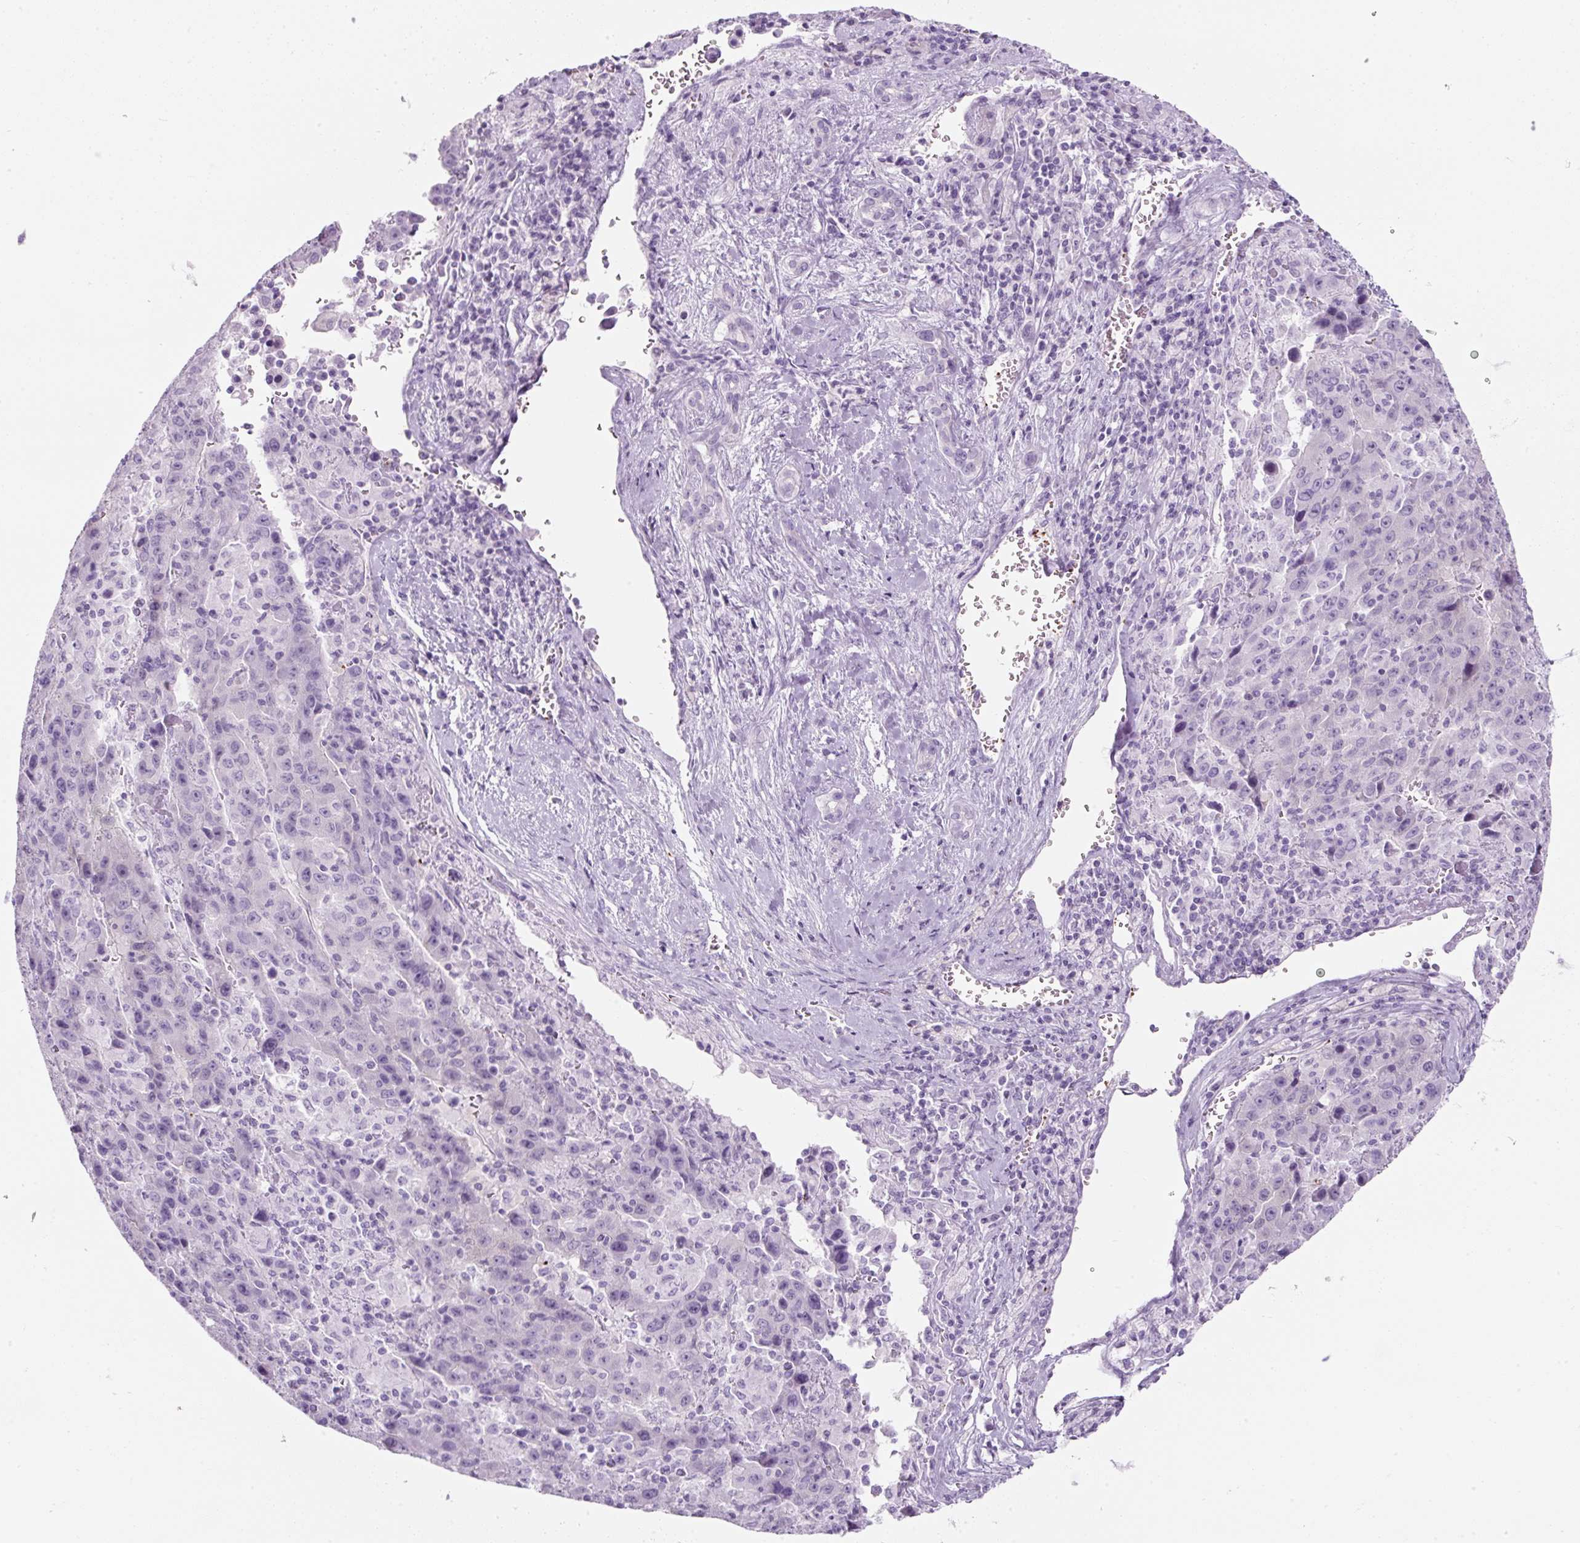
{"staining": {"intensity": "negative", "quantity": "none", "location": "none"}, "tissue": "liver cancer", "cell_type": "Tumor cells", "image_type": "cancer", "snomed": [{"axis": "morphology", "description": "Carcinoma, Hepatocellular, NOS"}, {"axis": "topography", "description": "Liver"}], "caption": "A high-resolution histopathology image shows IHC staining of liver cancer, which displays no significant staining in tumor cells.", "gene": "PF4V1", "patient": {"sex": "female", "age": 53}}